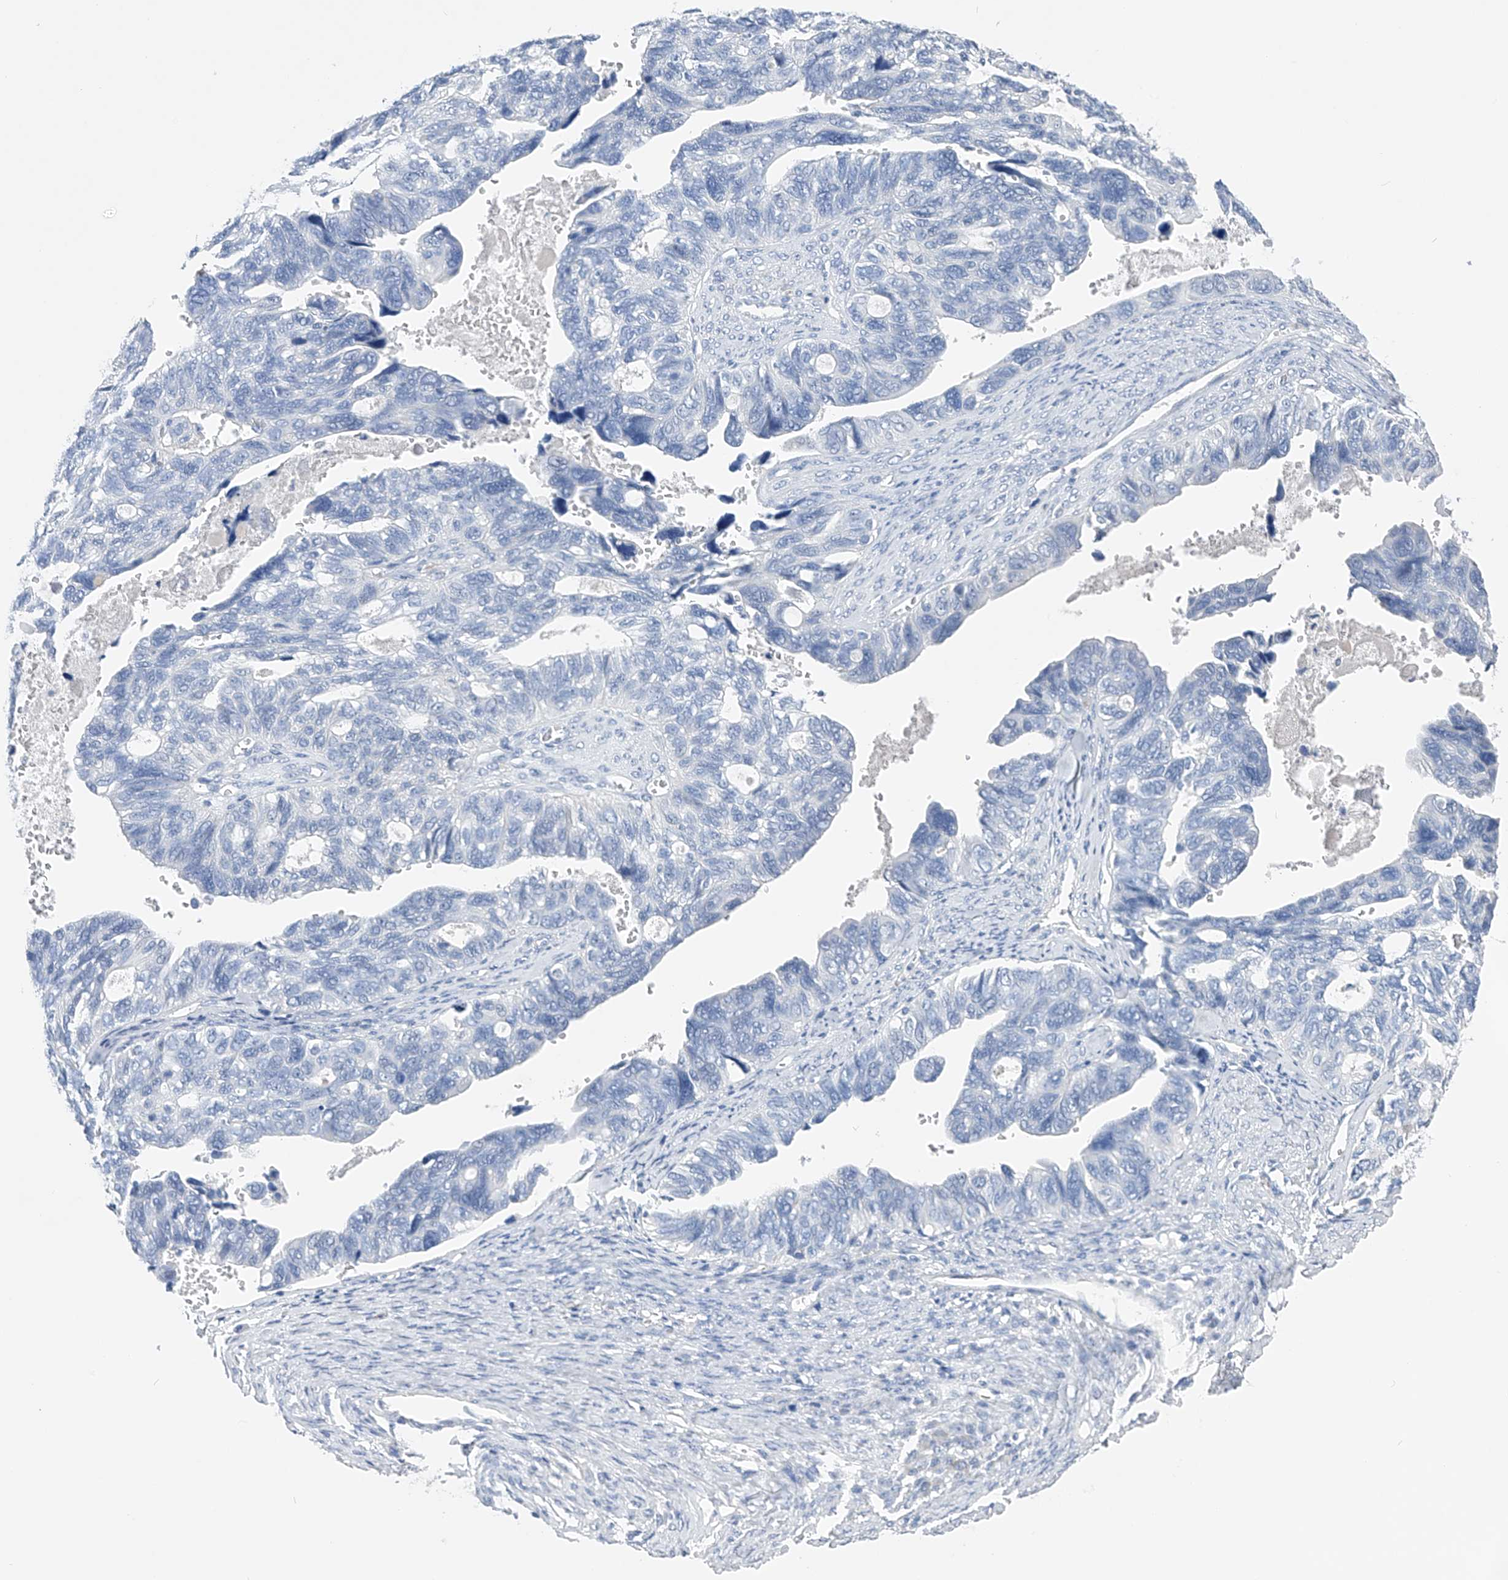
{"staining": {"intensity": "negative", "quantity": "none", "location": "none"}, "tissue": "ovarian cancer", "cell_type": "Tumor cells", "image_type": "cancer", "snomed": [{"axis": "morphology", "description": "Cystadenocarcinoma, serous, NOS"}, {"axis": "topography", "description": "Ovary"}], "caption": "This is a image of immunohistochemistry staining of ovarian cancer (serous cystadenocarcinoma), which shows no positivity in tumor cells.", "gene": "ADRA1A", "patient": {"sex": "female", "age": 79}}